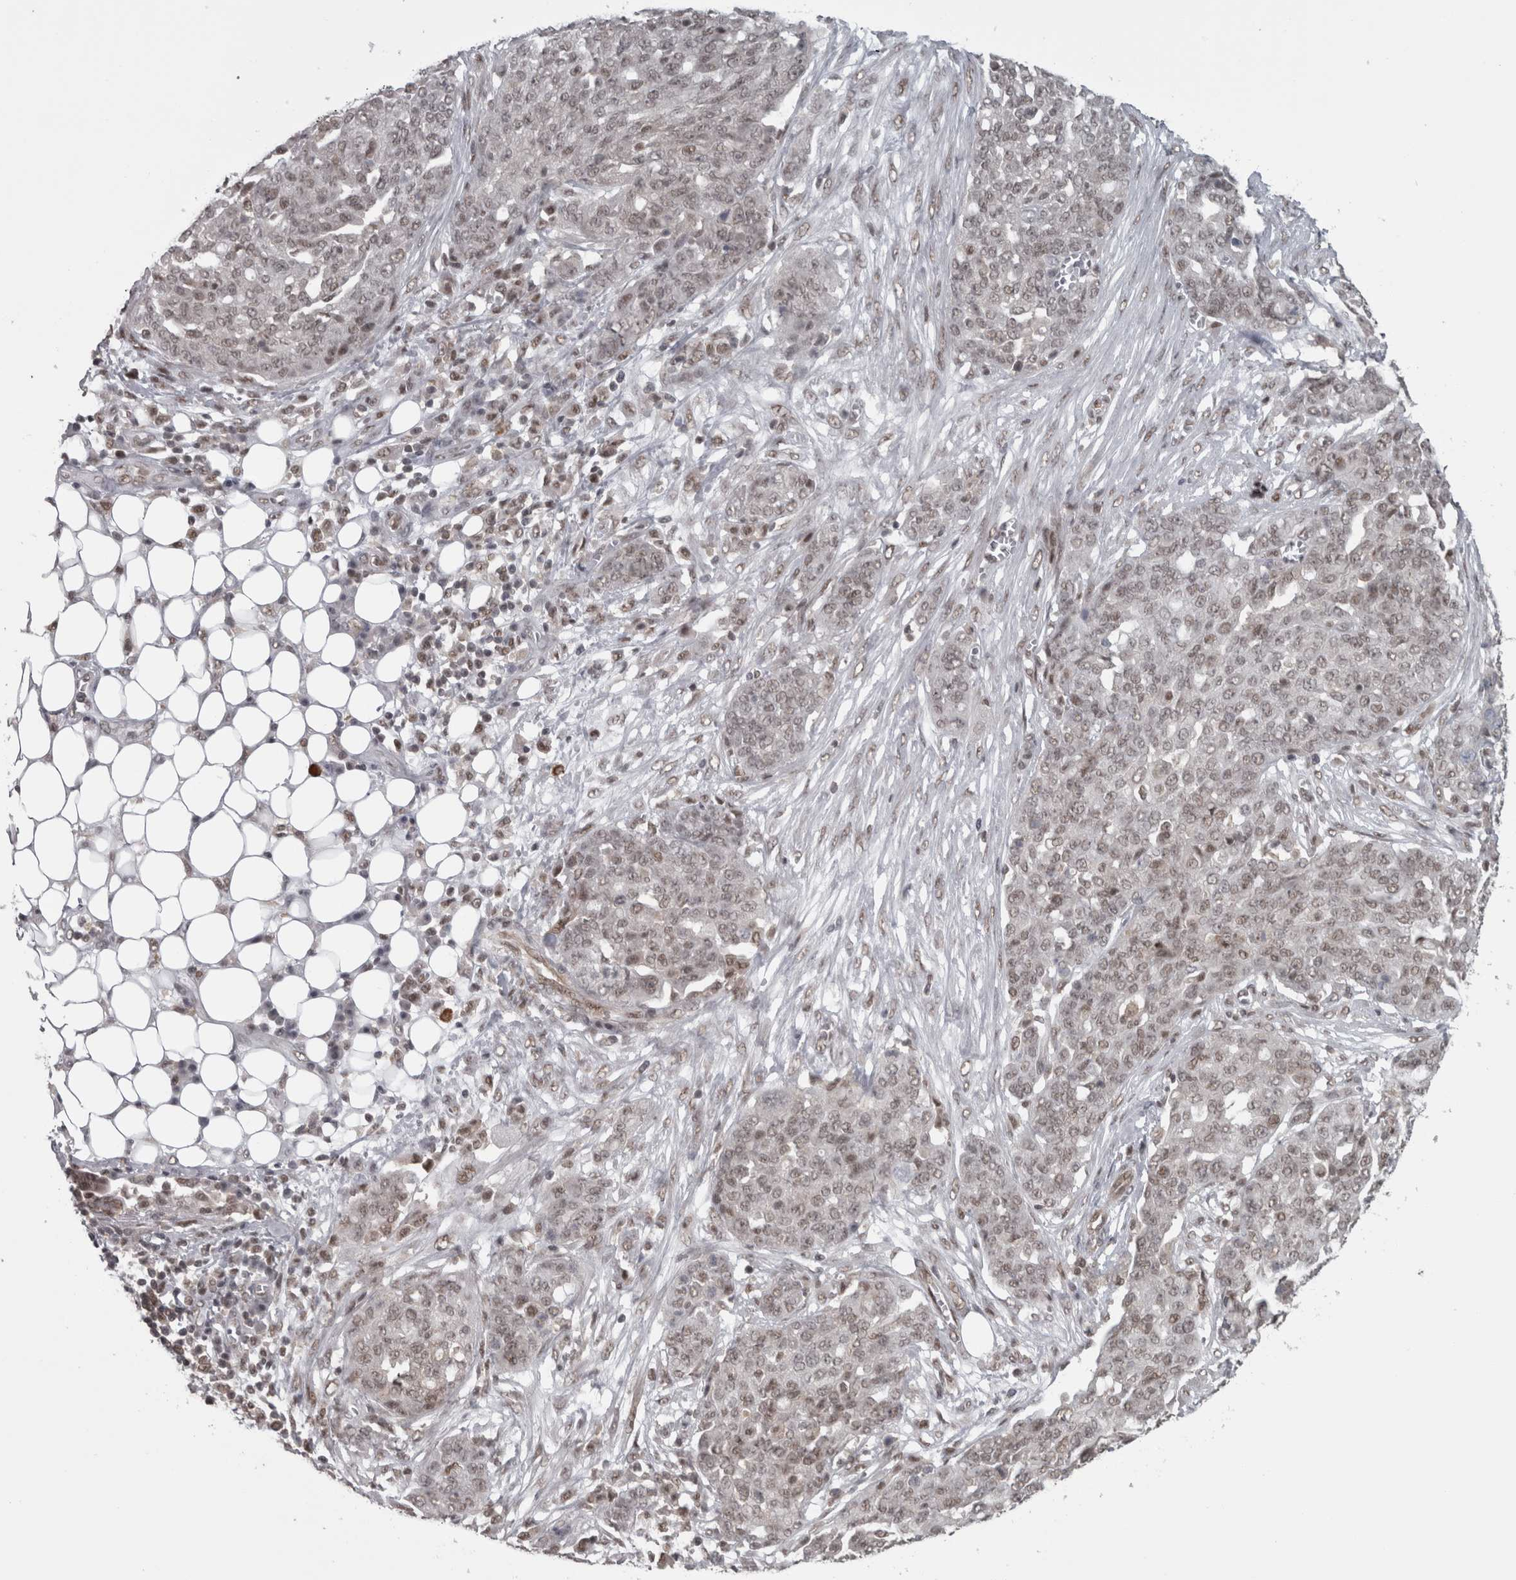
{"staining": {"intensity": "weak", "quantity": ">75%", "location": "nuclear"}, "tissue": "ovarian cancer", "cell_type": "Tumor cells", "image_type": "cancer", "snomed": [{"axis": "morphology", "description": "Cystadenocarcinoma, serous, NOS"}, {"axis": "topography", "description": "Soft tissue"}, {"axis": "topography", "description": "Ovary"}], "caption": "Human ovarian serous cystadenocarcinoma stained with a brown dye demonstrates weak nuclear positive expression in approximately >75% of tumor cells.", "gene": "MICU3", "patient": {"sex": "female", "age": 57}}